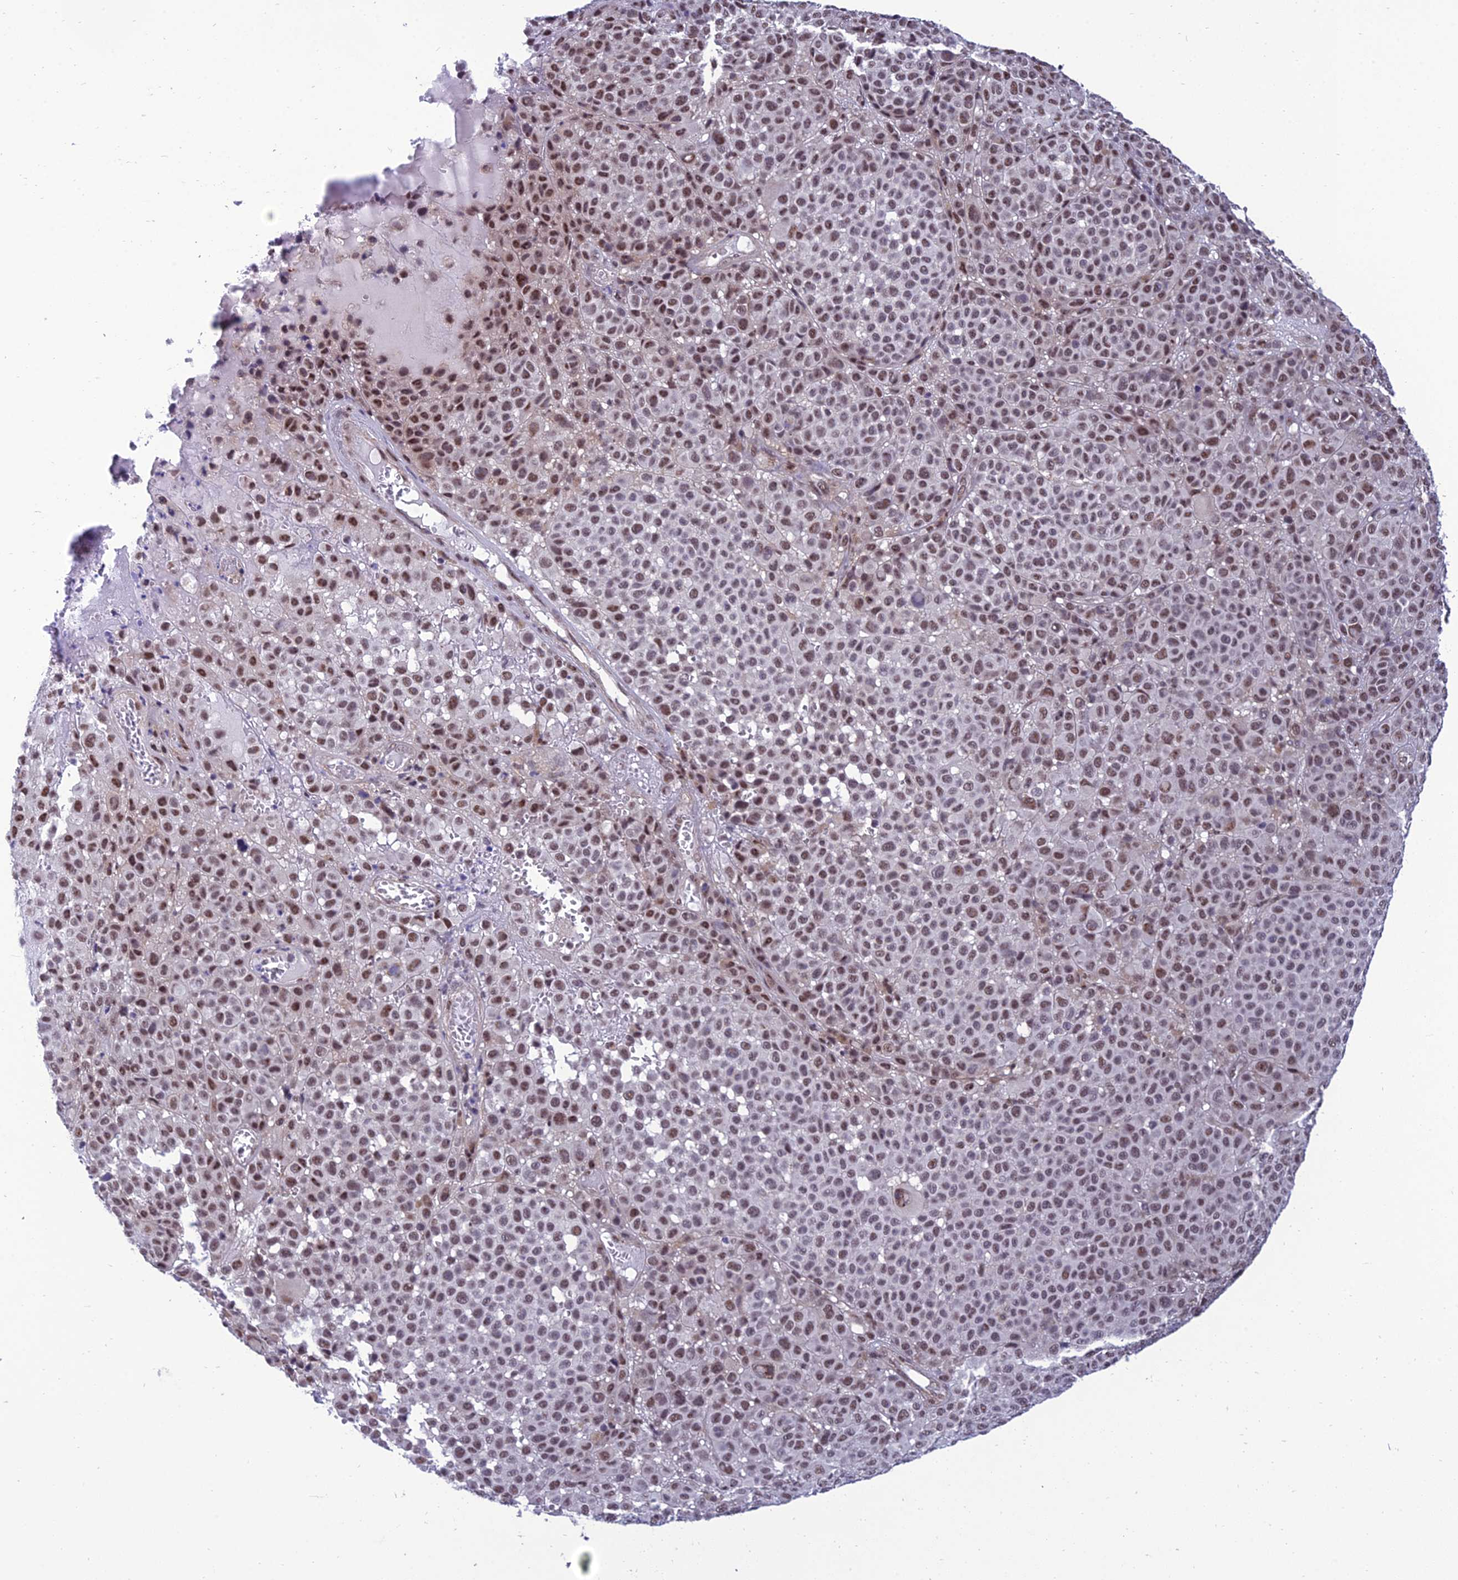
{"staining": {"intensity": "moderate", "quantity": "25%-75%", "location": "nuclear"}, "tissue": "melanoma", "cell_type": "Tumor cells", "image_type": "cancer", "snomed": [{"axis": "morphology", "description": "Malignant melanoma, NOS"}, {"axis": "topography", "description": "Skin"}], "caption": "Moderate nuclear protein positivity is identified in about 25%-75% of tumor cells in melanoma.", "gene": "RSRC1", "patient": {"sex": "female", "age": 94}}